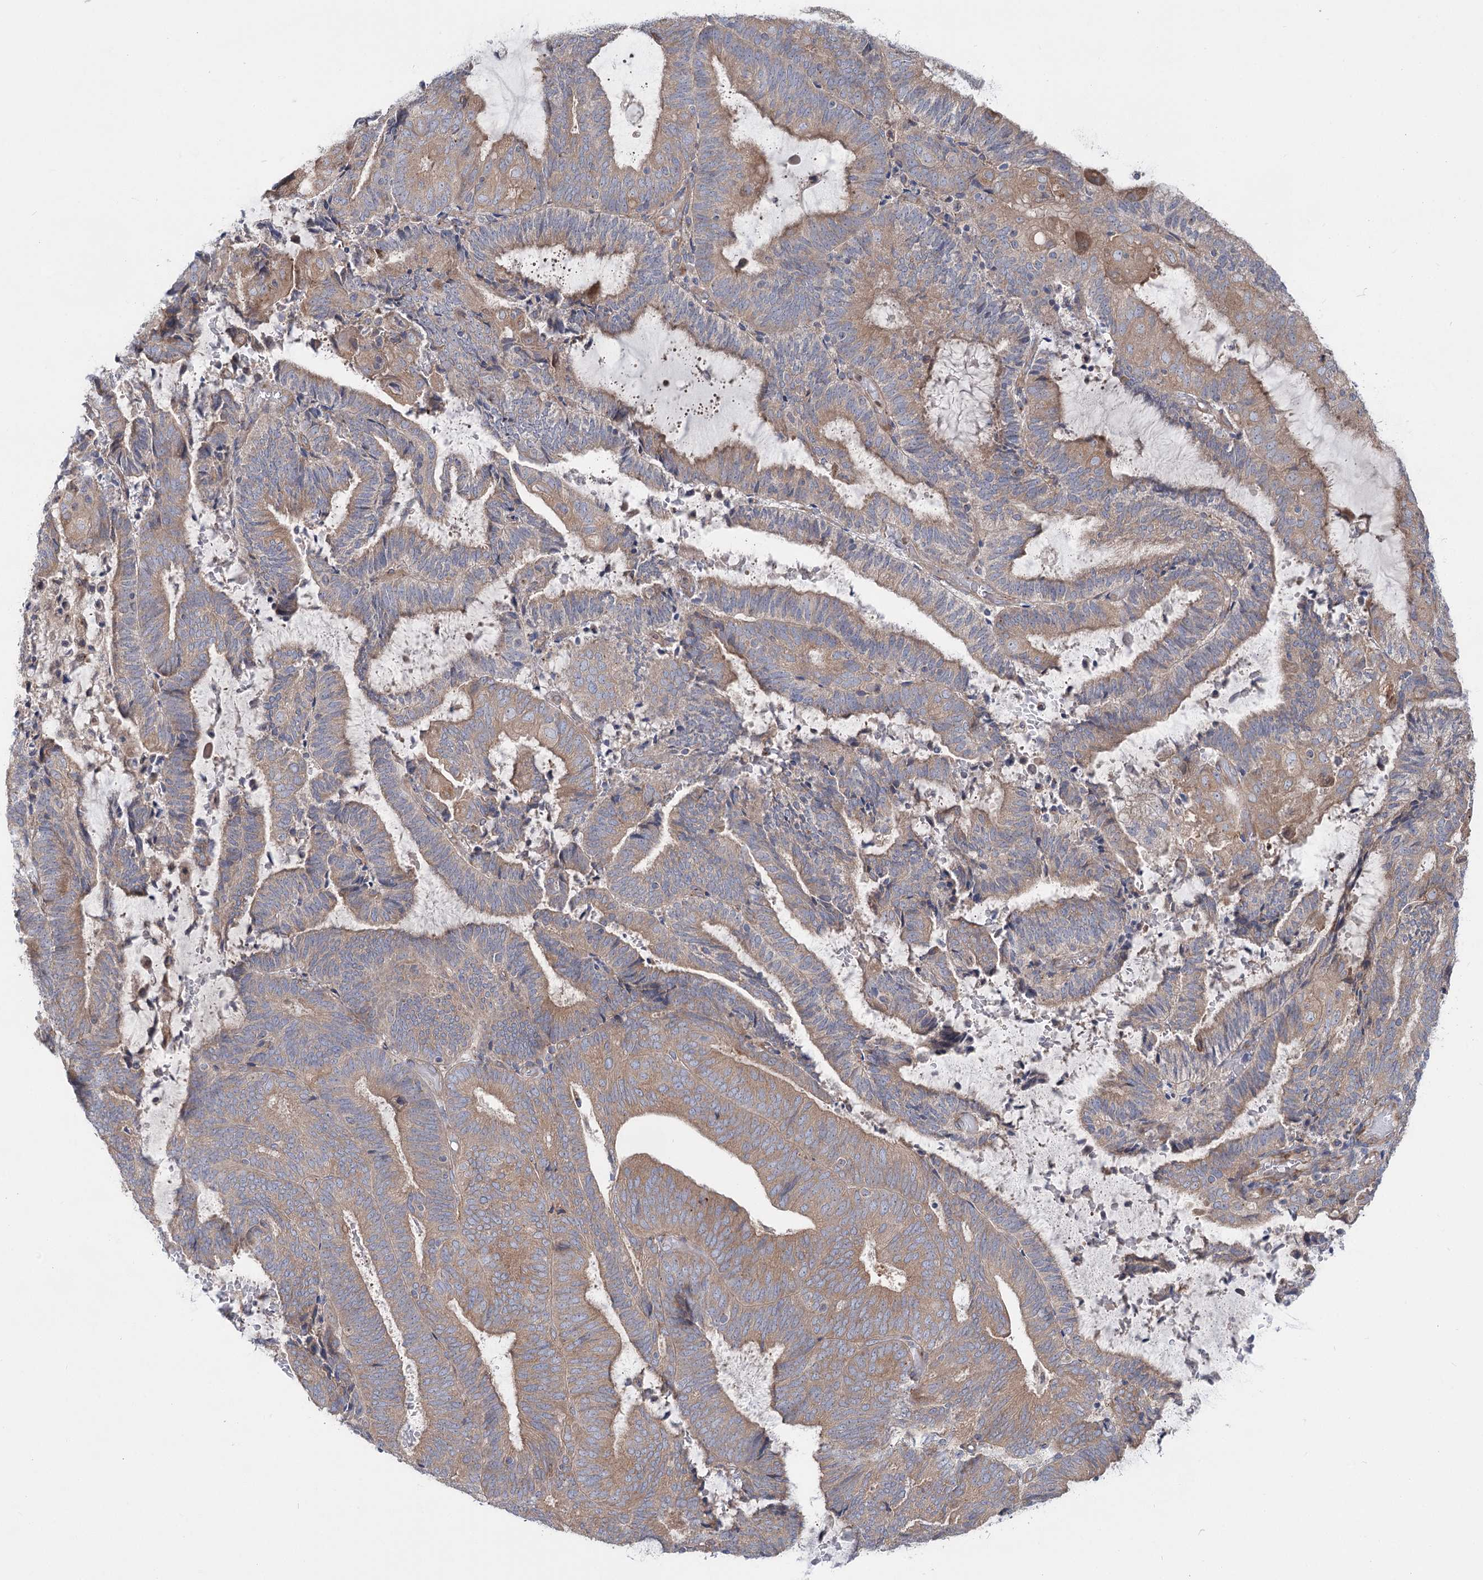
{"staining": {"intensity": "moderate", "quantity": ">75%", "location": "cytoplasmic/membranous"}, "tissue": "endometrial cancer", "cell_type": "Tumor cells", "image_type": "cancer", "snomed": [{"axis": "morphology", "description": "Adenocarcinoma, NOS"}, {"axis": "topography", "description": "Endometrium"}], "caption": "A brown stain highlights moderate cytoplasmic/membranous expression of a protein in adenocarcinoma (endometrial) tumor cells. (IHC, brightfield microscopy, high magnification).", "gene": "SCN11A", "patient": {"sex": "female", "age": 81}}